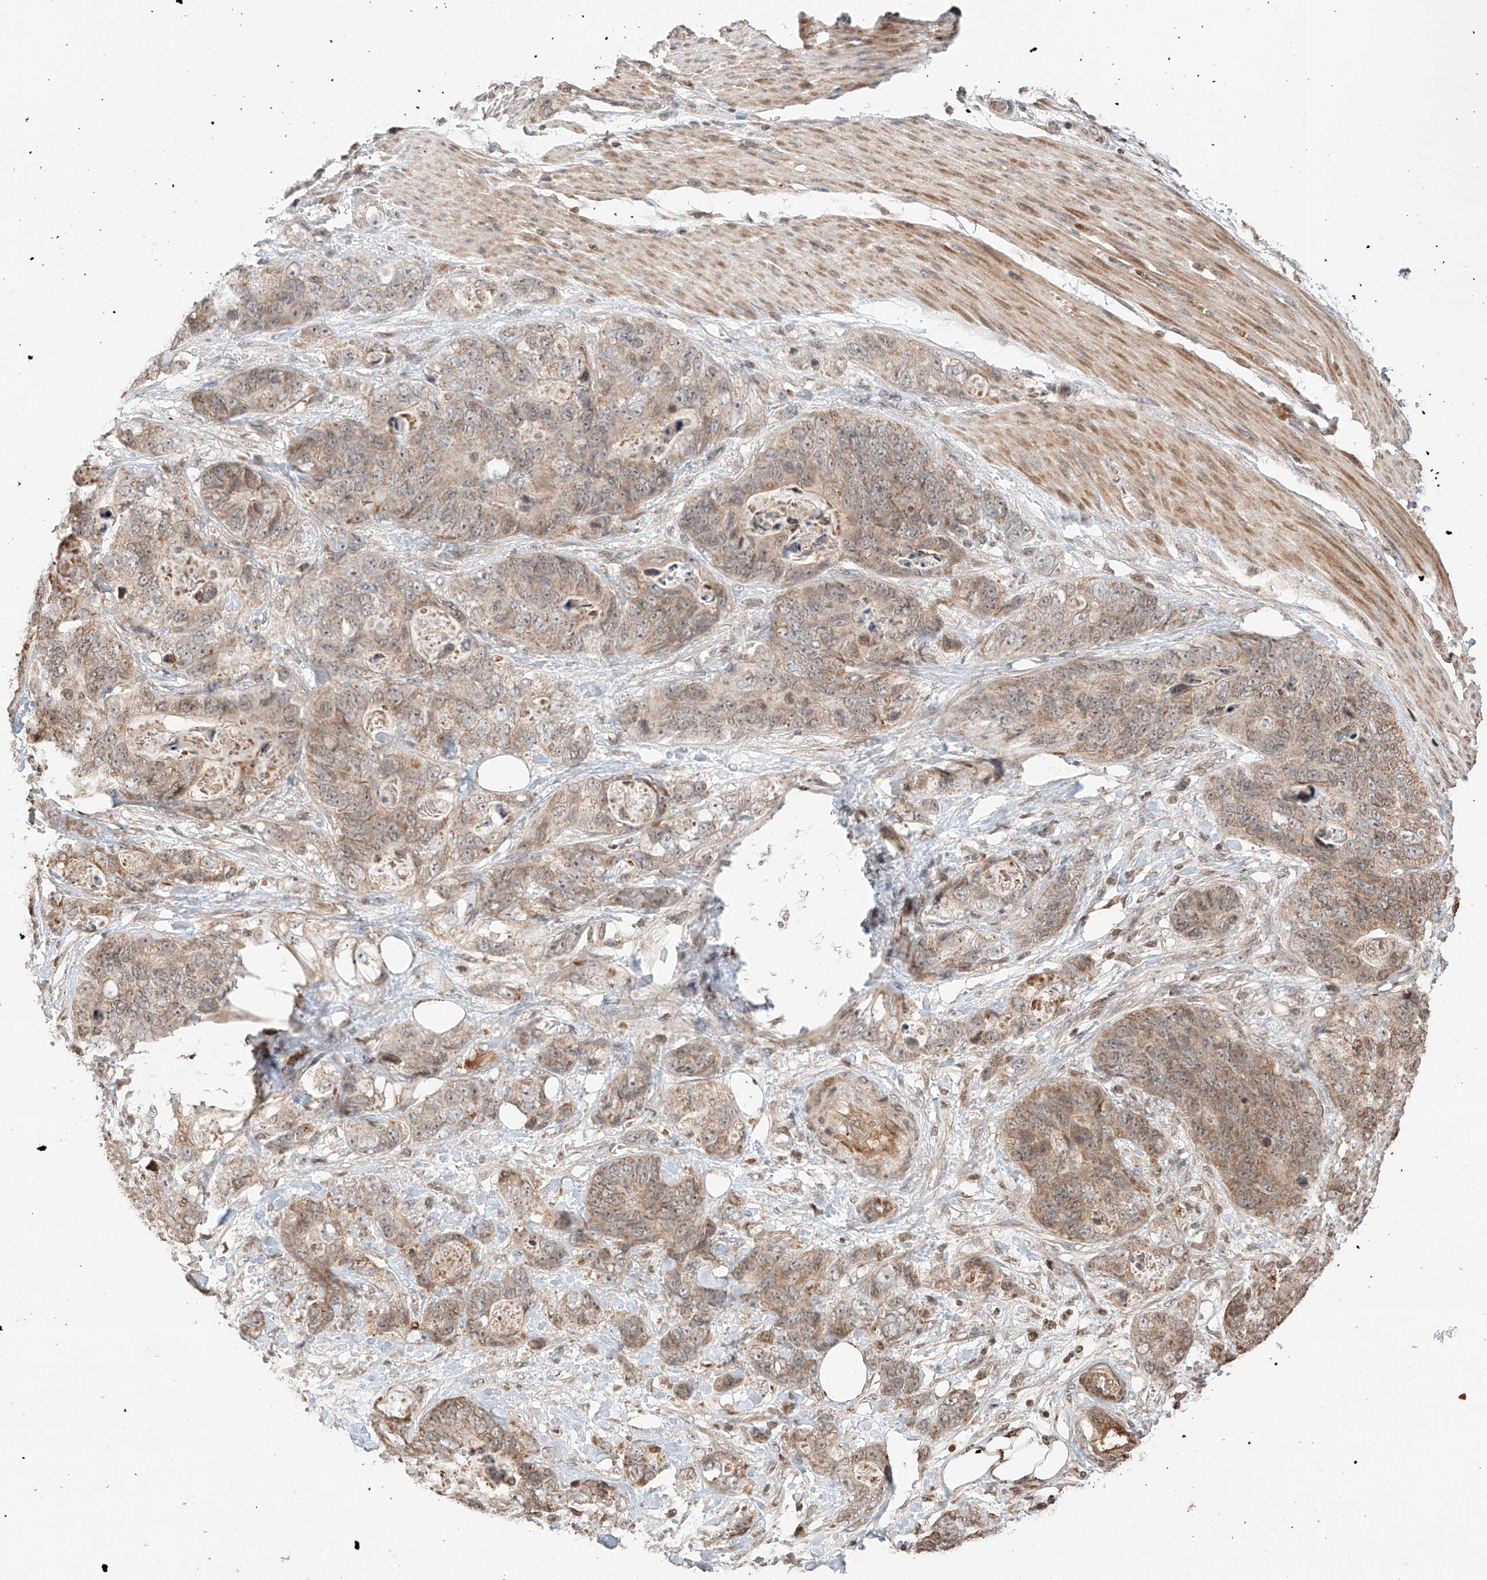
{"staining": {"intensity": "moderate", "quantity": "25%-75%", "location": "cytoplasmic/membranous"}, "tissue": "stomach cancer", "cell_type": "Tumor cells", "image_type": "cancer", "snomed": [{"axis": "morphology", "description": "Normal tissue, NOS"}, {"axis": "morphology", "description": "Adenocarcinoma, NOS"}, {"axis": "topography", "description": "Stomach"}], "caption": "This micrograph displays immunohistochemistry (IHC) staining of human adenocarcinoma (stomach), with medium moderate cytoplasmic/membranous expression in approximately 25%-75% of tumor cells.", "gene": "ARHGAP33", "patient": {"sex": "female", "age": 89}}